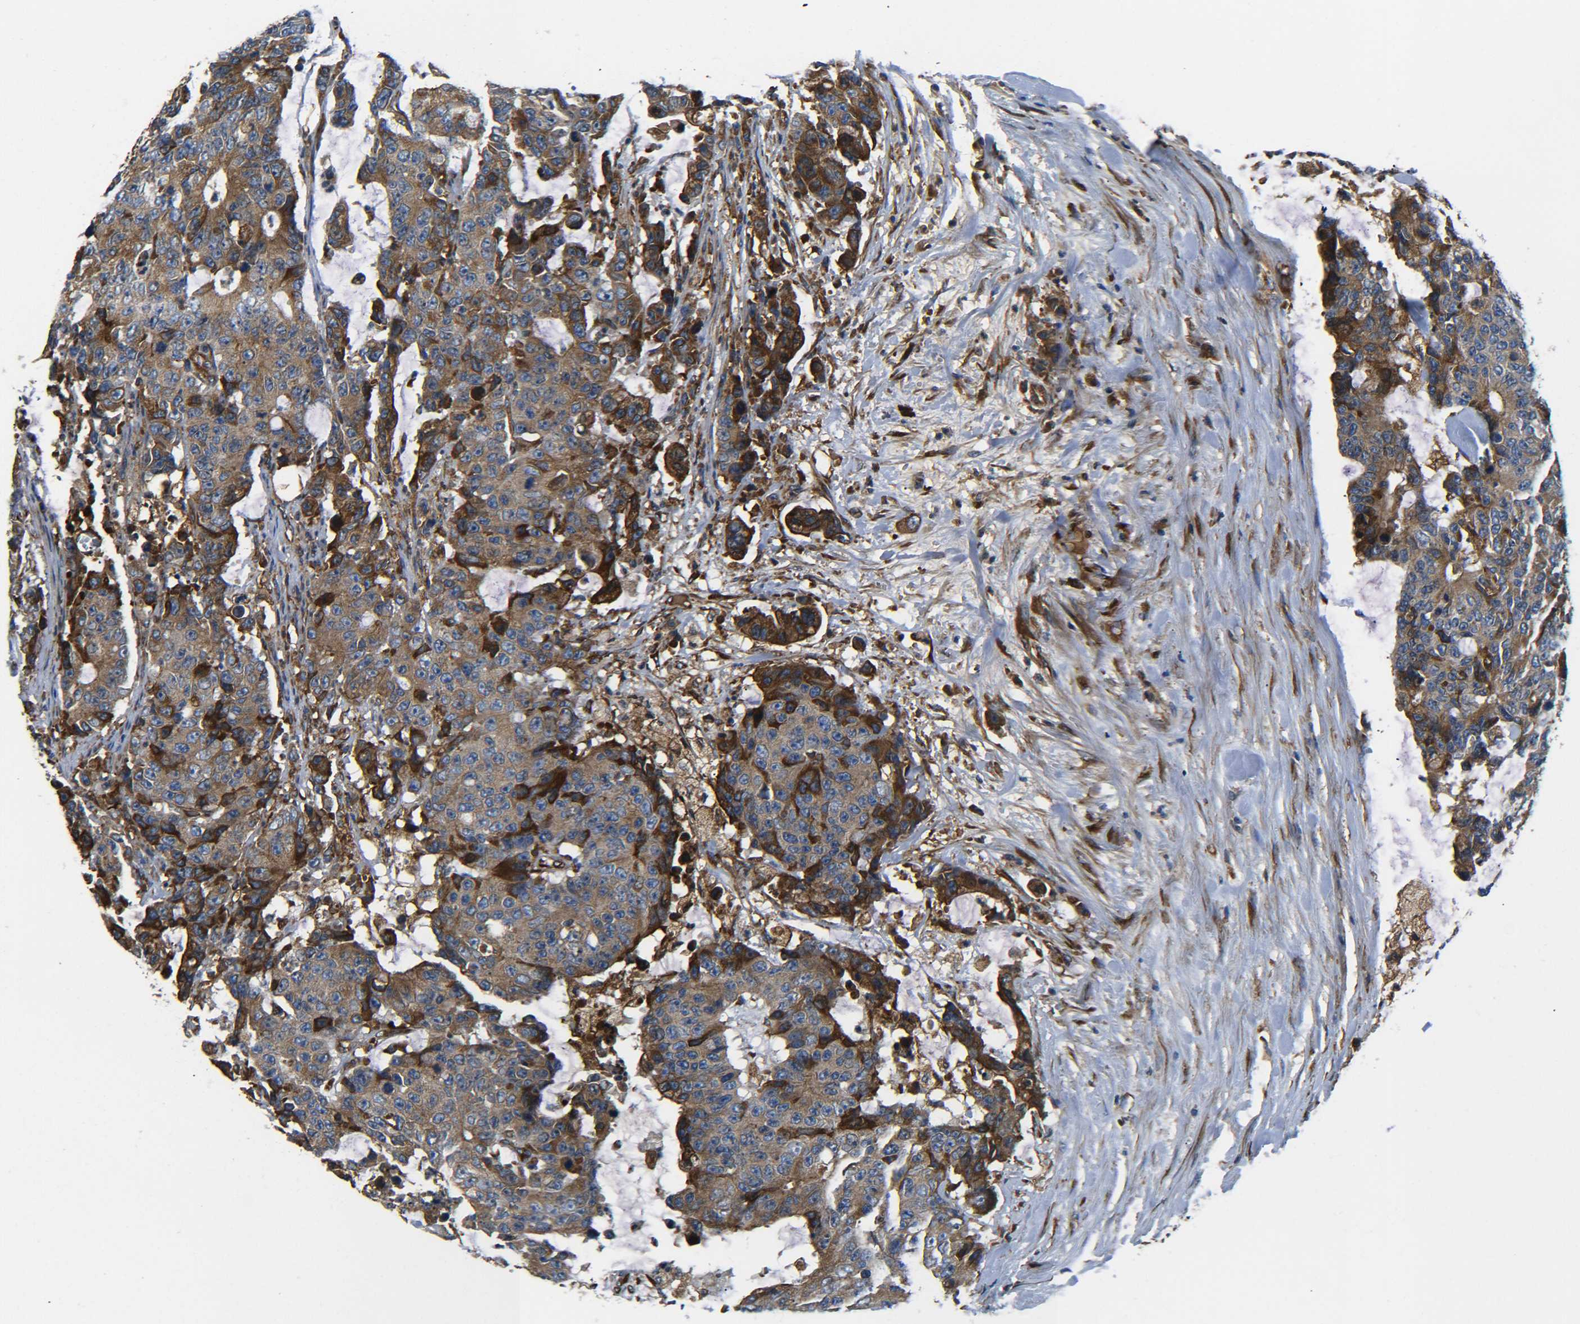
{"staining": {"intensity": "moderate", "quantity": ">75%", "location": "cytoplasmic/membranous"}, "tissue": "colorectal cancer", "cell_type": "Tumor cells", "image_type": "cancer", "snomed": [{"axis": "morphology", "description": "Adenocarcinoma, NOS"}, {"axis": "topography", "description": "Colon"}], "caption": "An image of human colorectal cancer stained for a protein reveals moderate cytoplasmic/membranous brown staining in tumor cells.", "gene": "PREB", "patient": {"sex": "female", "age": 86}}